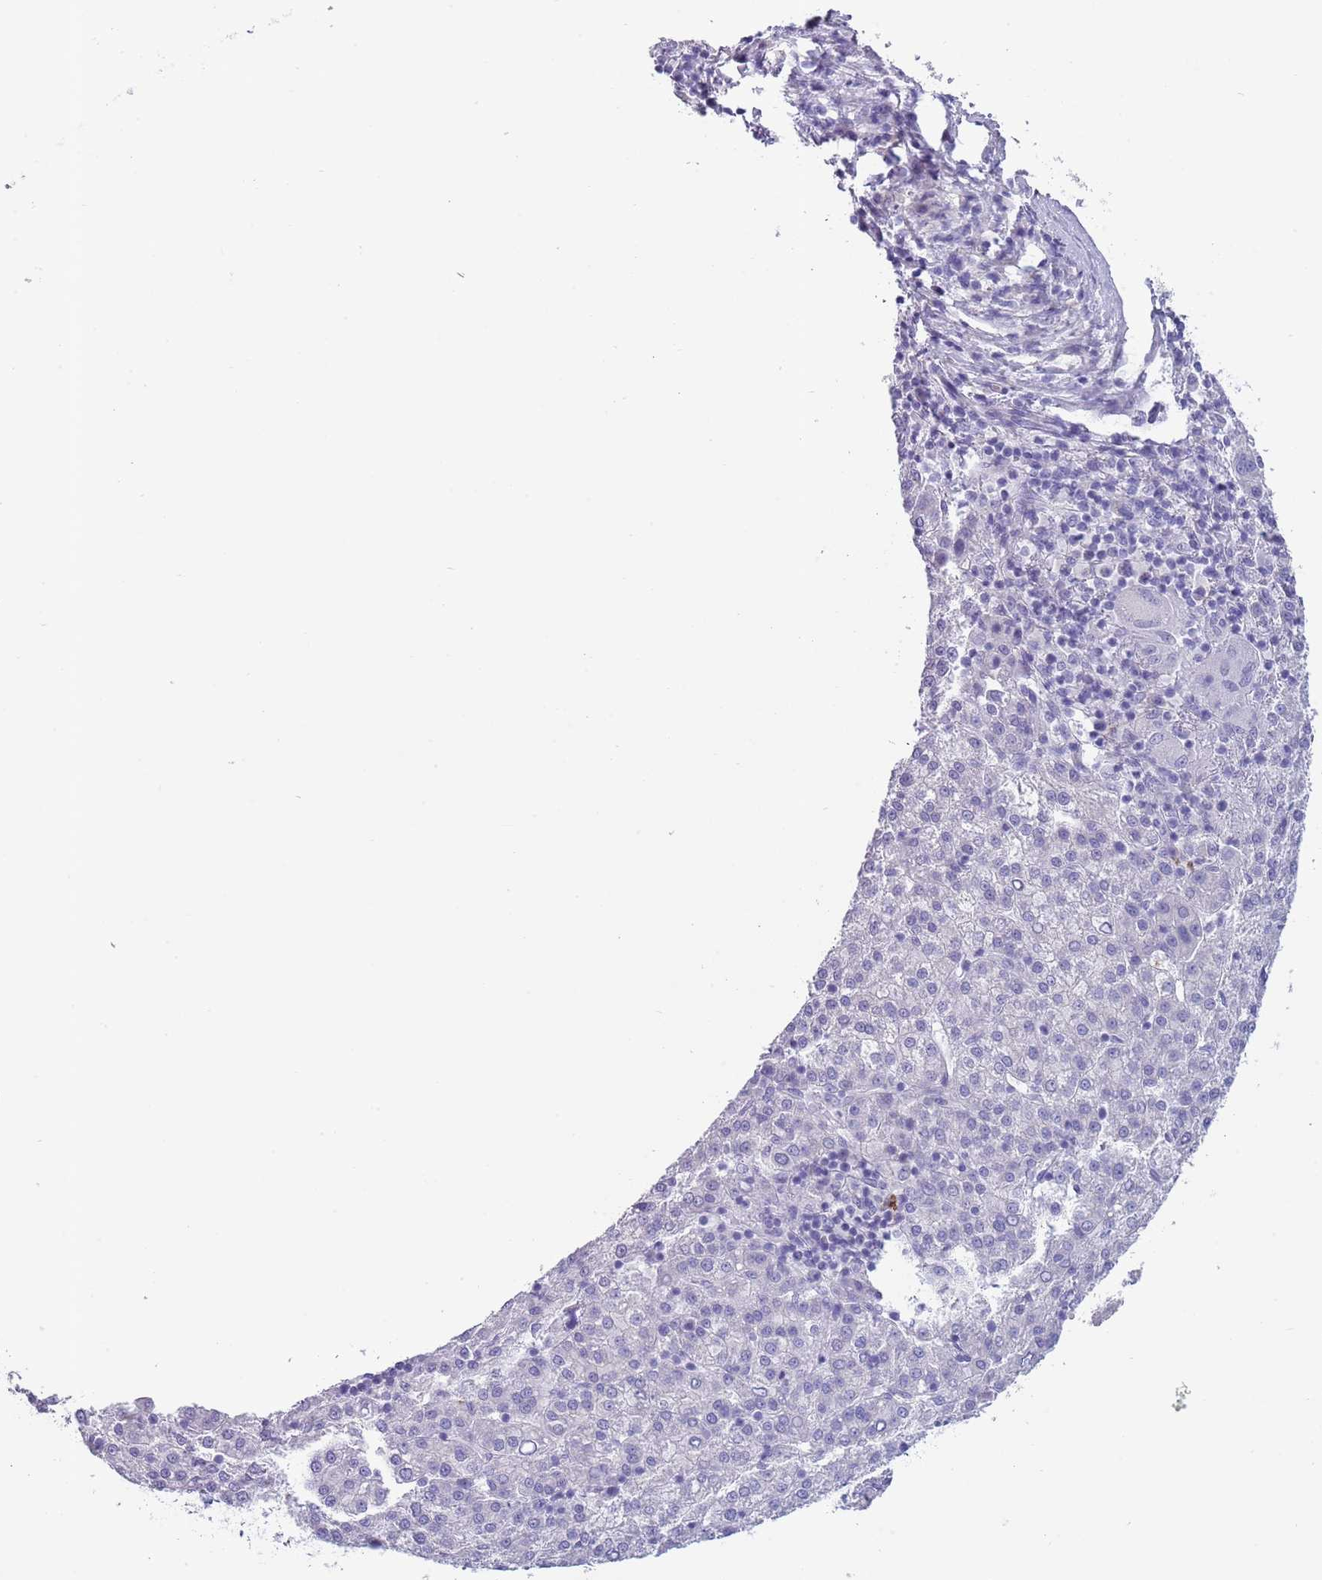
{"staining": {"intensity": "negative", "quantity": "none", "location": "none"}, "tissue": "liver cancer", "cell_type": "Tumor cells", "image_type": "cancer", "snomed": [{"axis": "morphology", "description": "Carcinoma, Hepatocellular, NOS"}, {"axis": "topography", "description": "Liver"}], "caption": "Immunohistochemical staining of human liver hepatocellular carcinoma reveals no significant expression in tumor cells.", "gene": "ZFP2", "patient": {"sex": "female", "age": 58}}